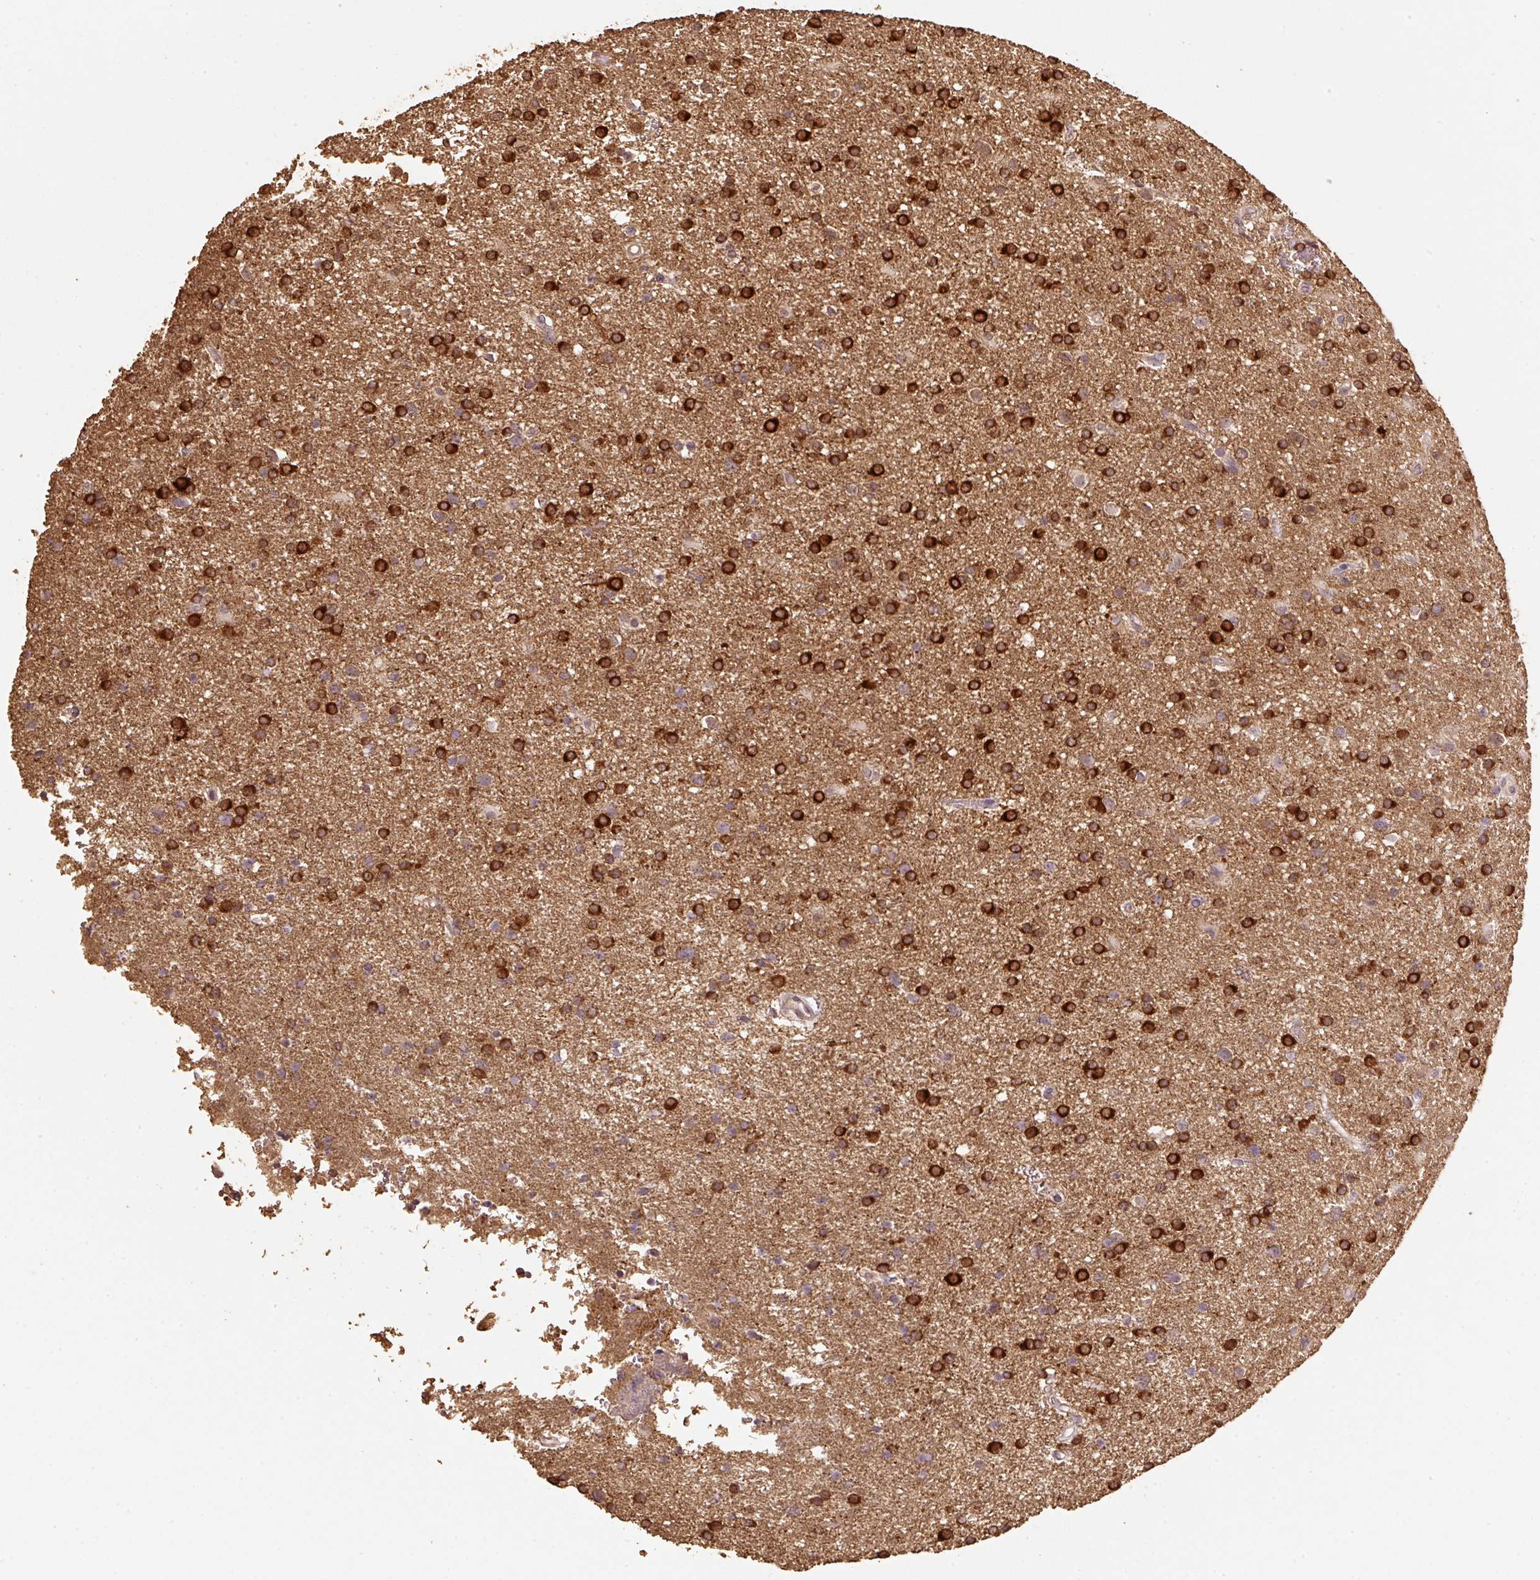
{"staining": {"intensity": "strong", "quantity": "25%-75%", "location": "cytoplasmic/membranous,nuclear"}, "tissue": "glioma", "cell_type": "Tumor cells", "image_type": "cancer", "snomed": [{"axis": "morphology", "description": "Glioma, malignant, Low grade"}, {"axis": "topography", "description": "Brain"}], "caption": "Human glioma stained for a protein (brown) reveals strong cytoplasmic/membranous and nuclear positive positivity in approximately 25%-75% of tumor cells.", "gene": "HERC2", "patient": {"sex": "female", "age": 32}}